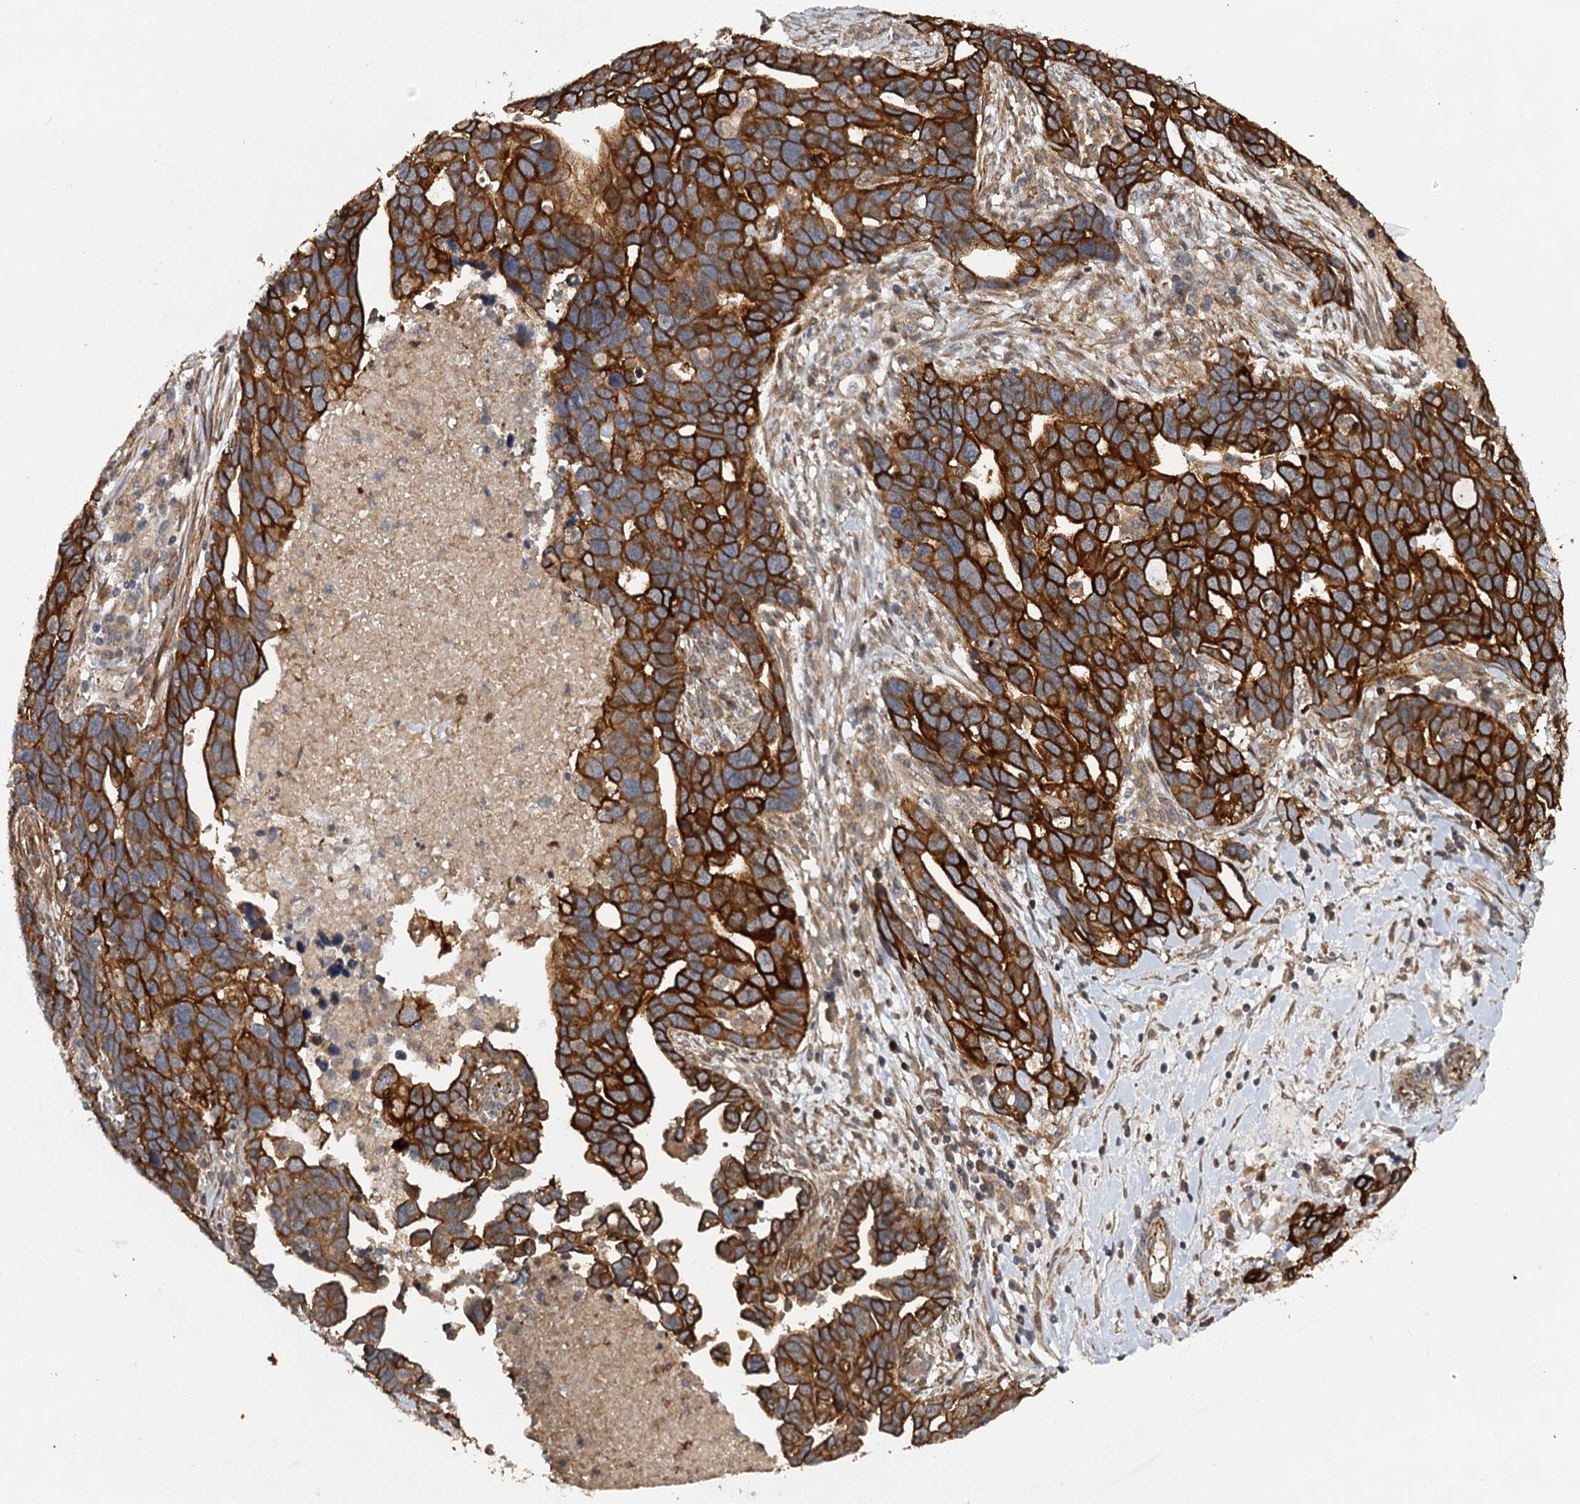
{"staining": {"intensity": "strong", "quantity": ">75%", "location": "cytoplasmic/membranous"}, "tissue": "ovarian cancer", "cell_type": "Tumor cells", "image_type": "cancer", "snomed": [{"axis": "morphology", "description": "Cystadenocarcinoma, serous, NOS"}, {"axis": "topography", "description": "Ovary"}], "caption": "The histopathology image shows a brown stain indicating the presence of a protein in the cytoplasmic/membranous of tumor cells in ovarian serous cystadenocarcinoma. (DAB (3,3'-diaminobenzidine) IHC, brown staining for protein, blue staining for nuclei).", "gene": "LRRK2", "patient": {"sex": "female", "age": 54}}